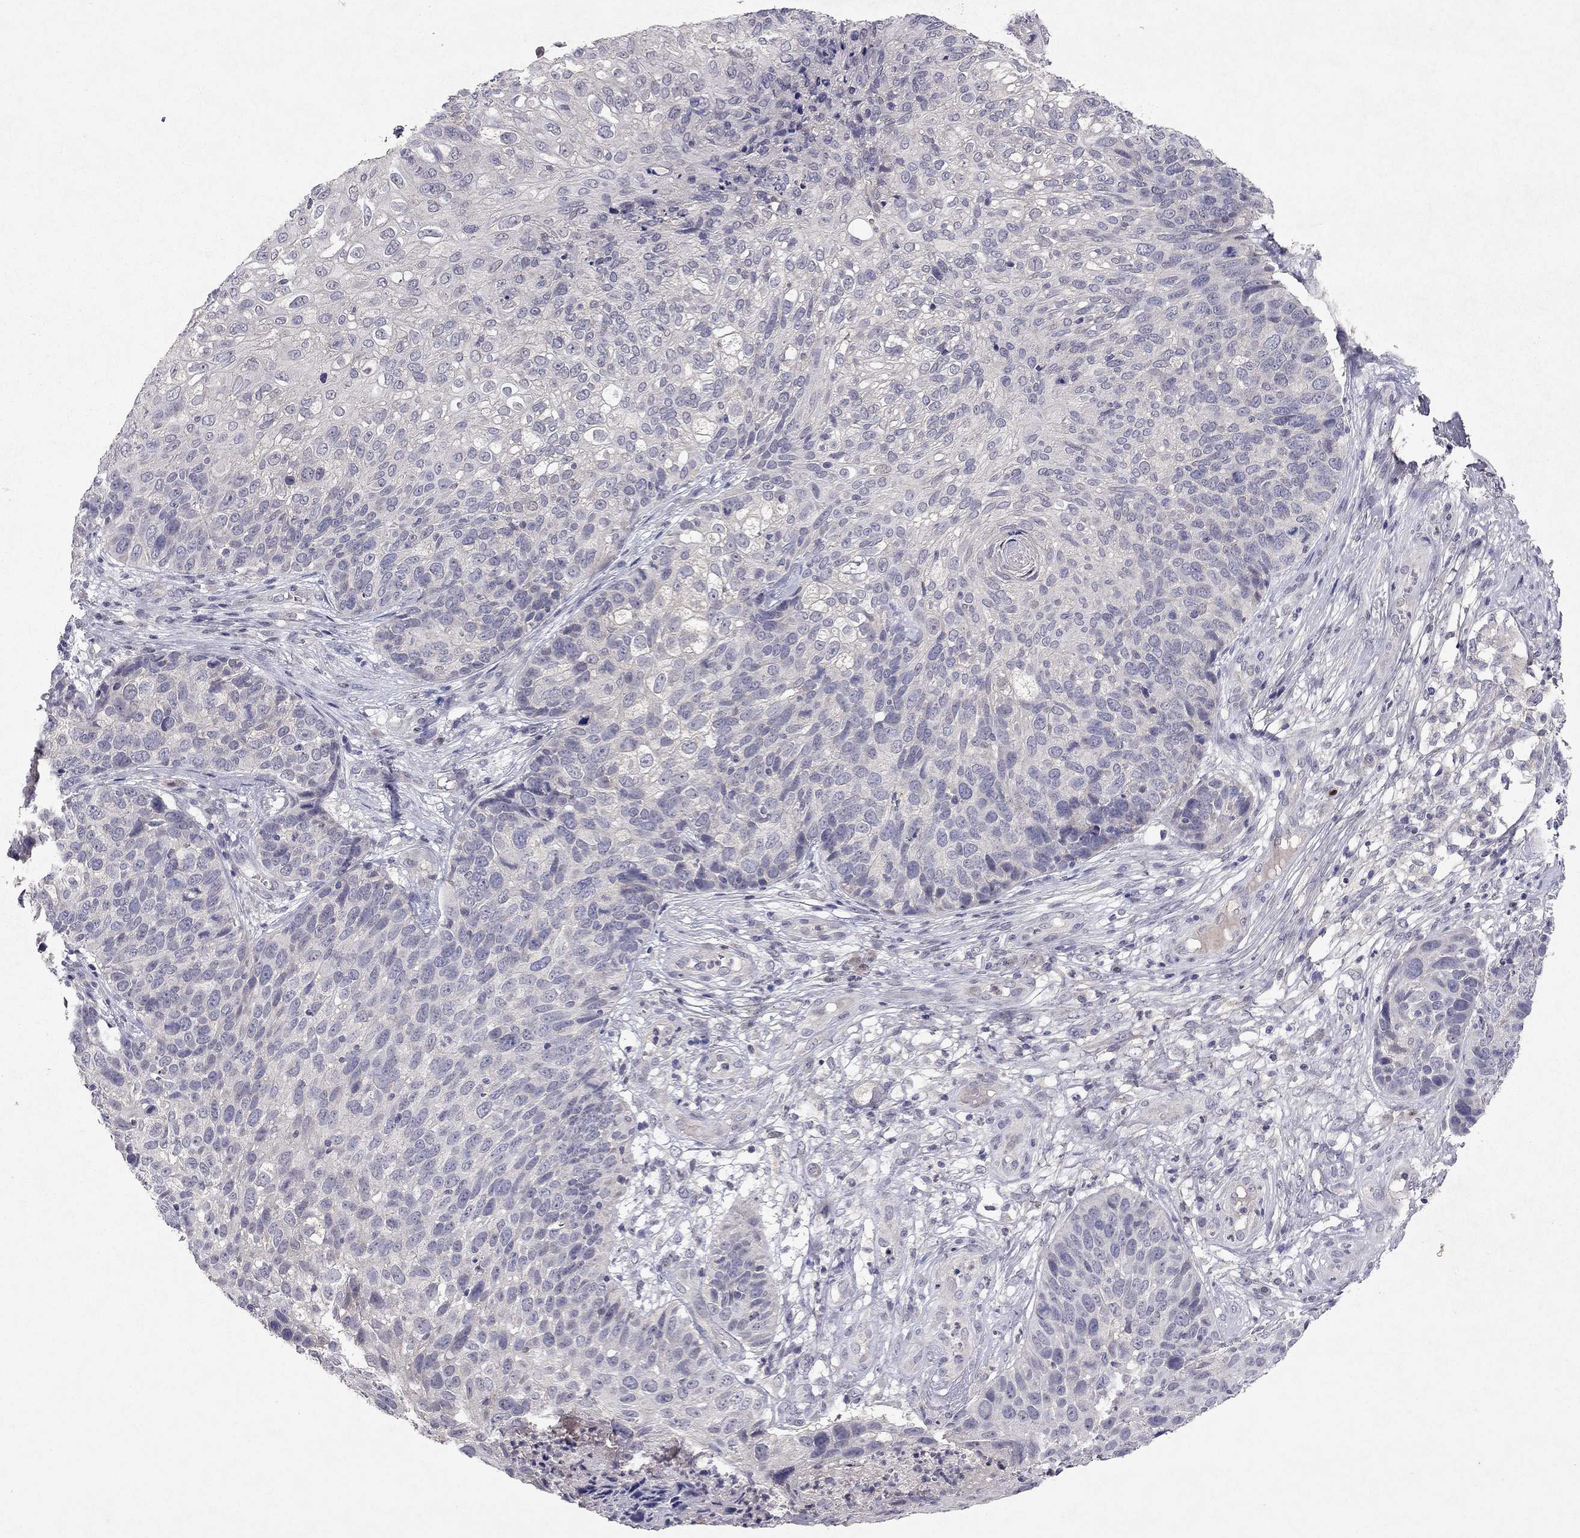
{"staining": {"intensity": "negative", "quantity": "none", "location": "none"}, "tissue": "skin cancer", "cell_type": "Tumor cells", "image_type": "cancer", "snomed": [{"axis": "morphology", "description": "Squamous cell carcinoma, NOS"}, {"axis": "topography", "description": "Skin"}], "caption": "Skin cancer (squamous cell carcinoma) was stained to show a protein in brown. There is no significant staining in tumor cells. (DAB immunohistochemistry (IHC) visualized using brightfield microscopy, high magnification).", "gene": "ESR2", "patient": {"sex": "male", "age": 92}}